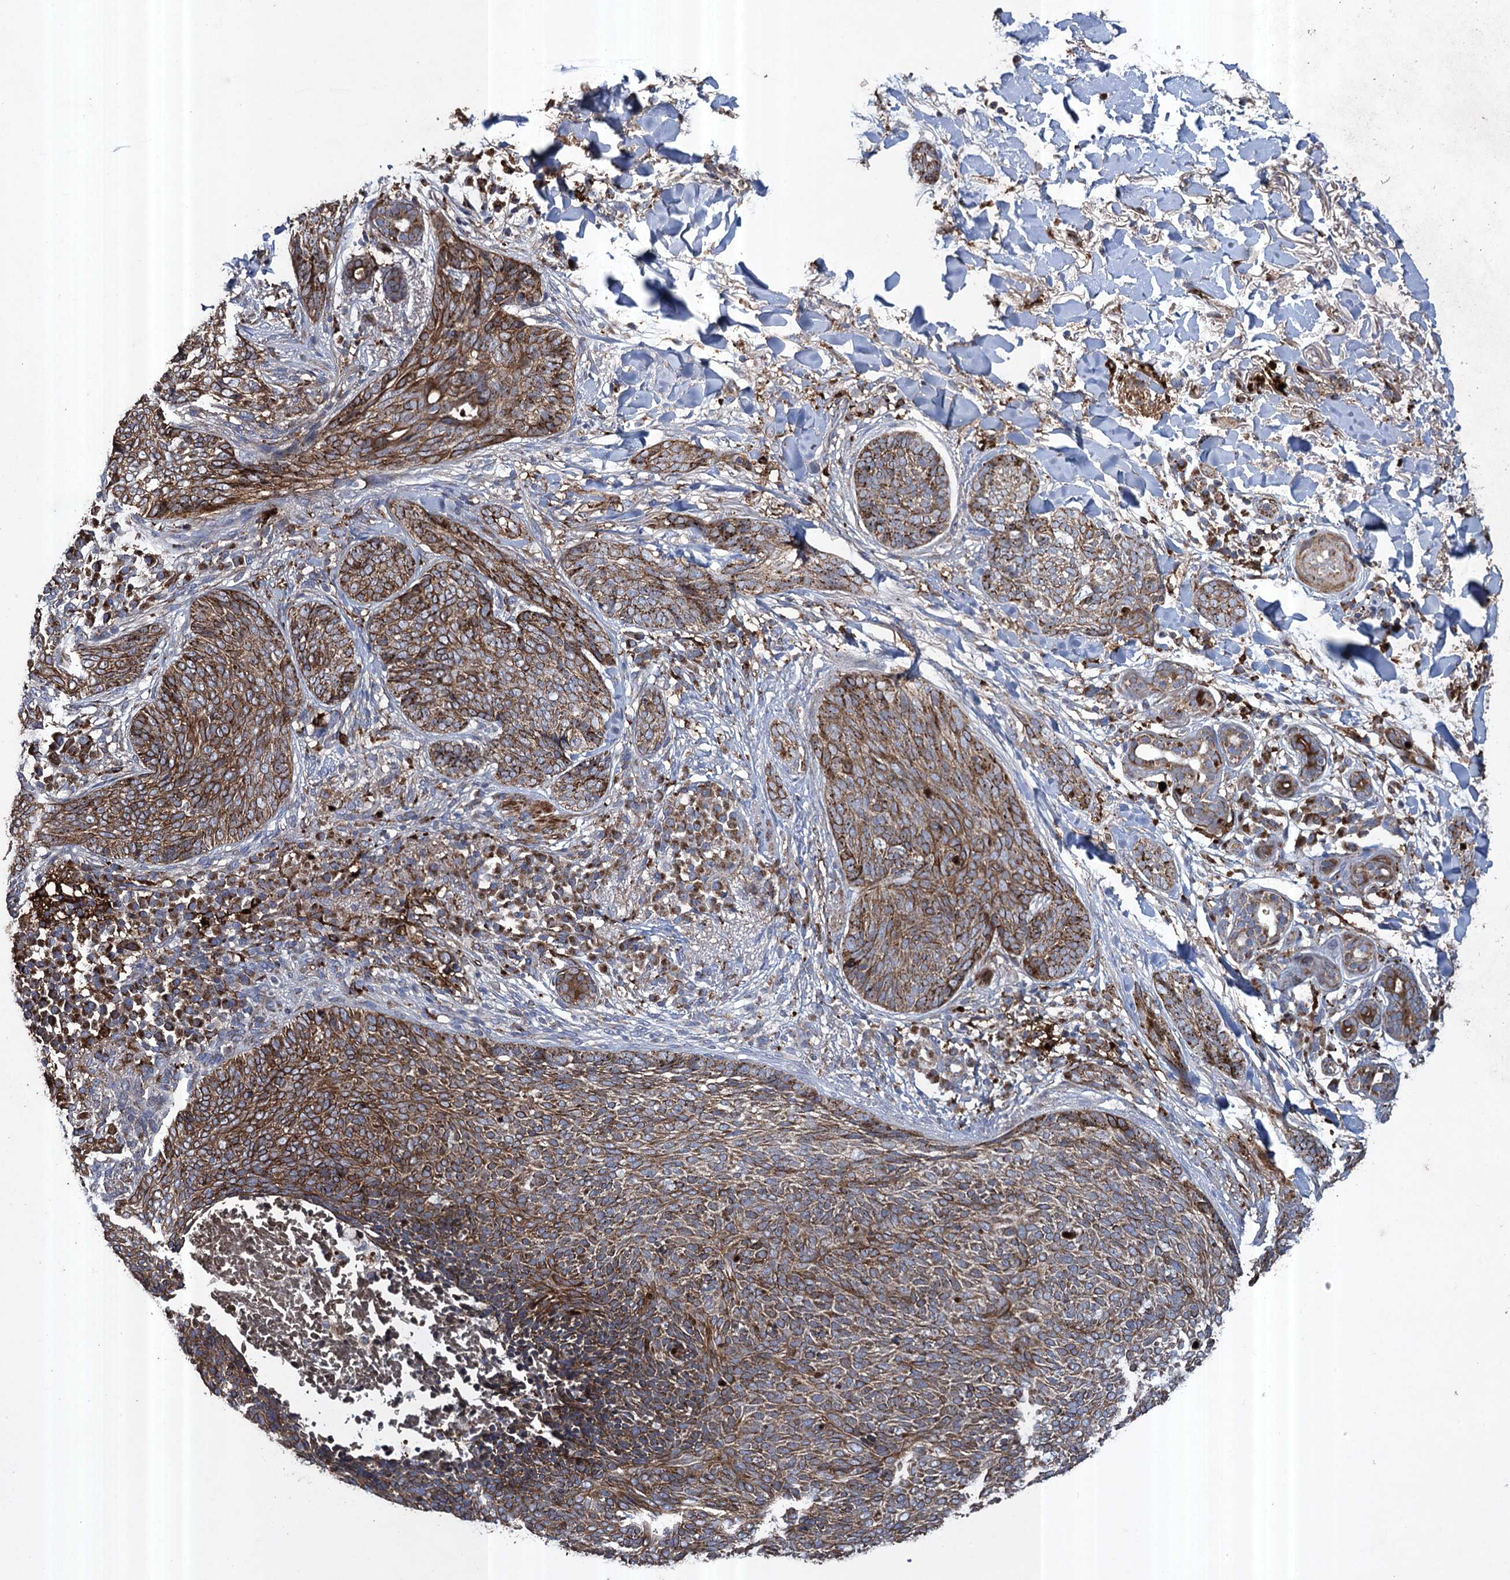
{"staining": {"intensity": "moderate", "quantity": ">75%", "location": "cytoplasmic/membranous"}, "tissue": "skin cancer", "cell_type": "Tumor cells", "image_type": "cancer", "snomed": [{"axis": "morphology", "description": "Basal cell carcinoma"}, {"axis": "topography", "description": "Skin"}], "caption": "Moderate cytoplasmic/membranous expression for a protein is present in about >75% of tumor cells of skin cancer using immunohistochemistry.", "gene": "TXNDC11", "patient": {"sex": "male", "age": 85}}